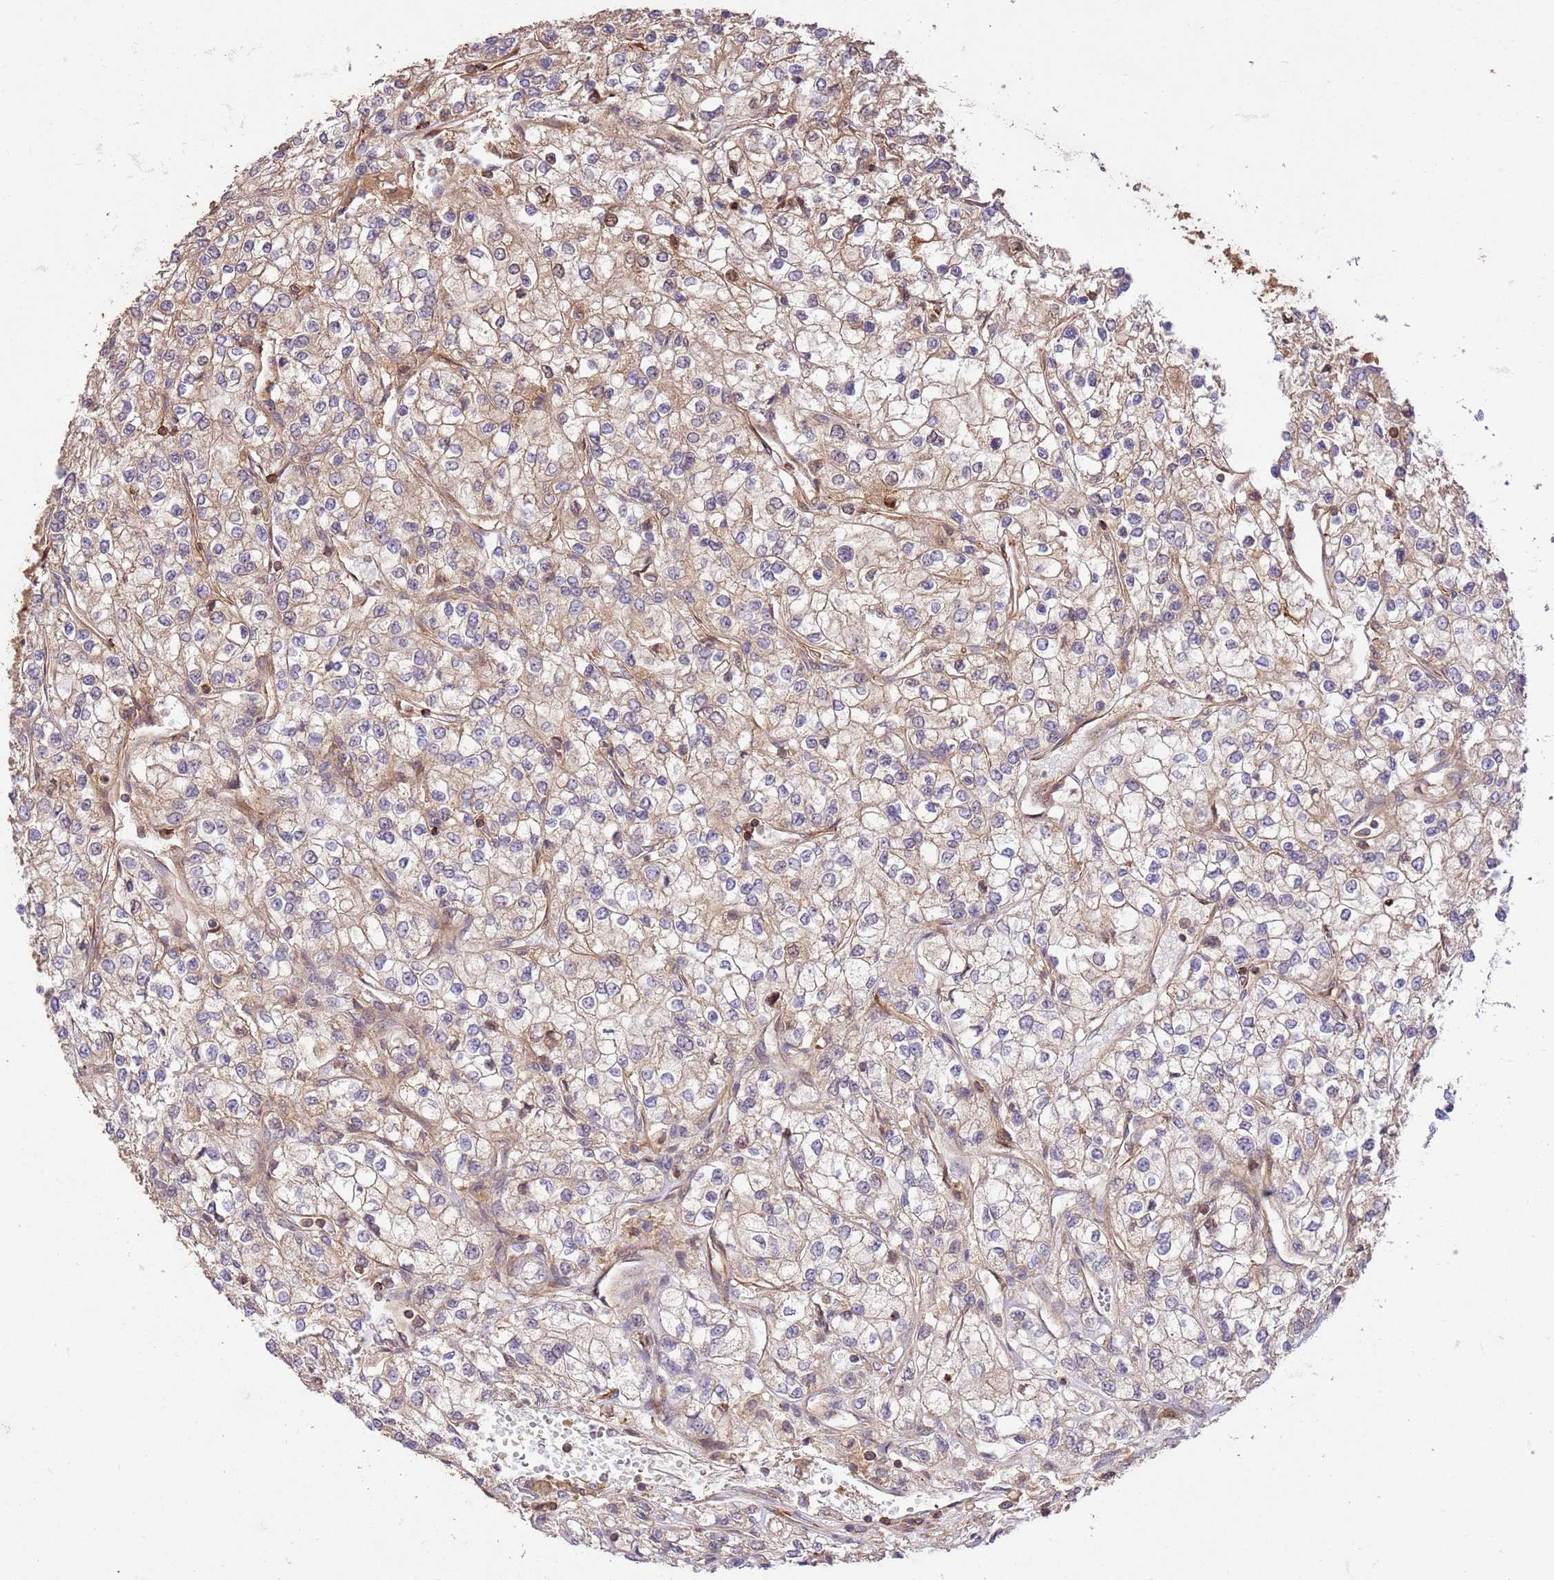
{"staining": {"intensity": "weak", "quantity": "25%-75%", "location": "cytoplasmic/membranous"}, "tissue": "renal cancer", "cell_type": "Tumor cells", "image_type": "cancer", "snomed": [{"axis": "morphology", "description": "Adenocarcinoma, NOS"}, {"axis": "topography", "description": "Kidney"}], "caption": "This image reveals immunohistochemistry (IHC) staining of human adenocarcinoma (renal), with low weak cytoplasmic/membranous staining in about 25%-75% of tumor cells.", "gene": "KATNAL2", "patient": {"sex": "male", "age": 80}}